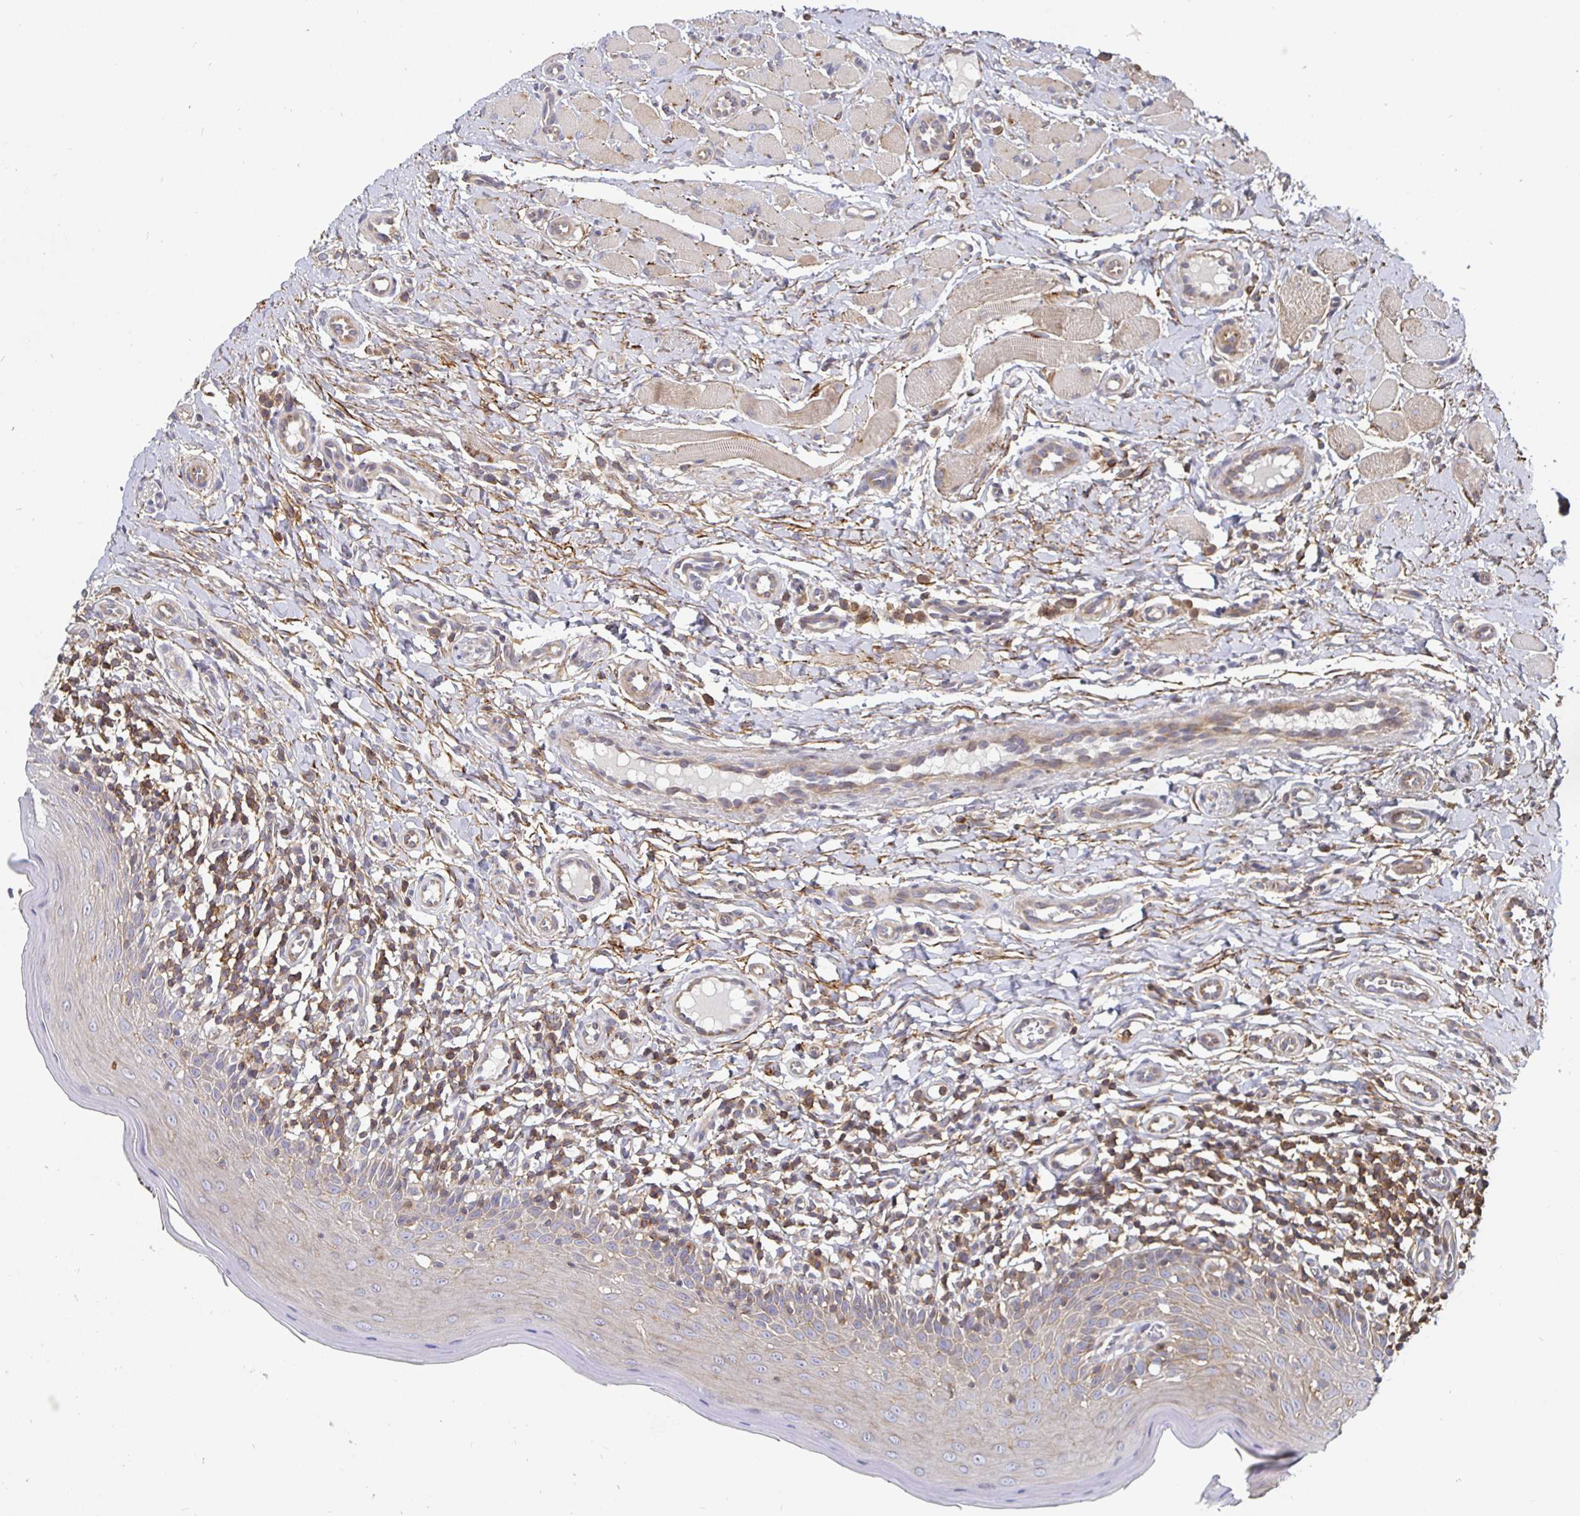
{"staining": {"intensity": "weak", "quantity": "25%-75%", "location": "cytoplasmic/membranous"}, "tissue": "oral mucosa", "cell_type": "Squamous epithelial cells", "image_type": "normal", "snomed": [{"axis": "morphology", "description": "Normal tissue, NOS"}, {"axis": "topography", "description": "Oral tissue"}, {"axis": "topography", "description": "Tounge, NOS"}], "caption": "Protein expression by immunohistochemistry demonstrates weak cytoplasmic/membranous positivity in approximately 25%-75% of squamous epithelial cells in unremarkable oral mucosa.", "gene": "GJA4", "patient": {"sex": "female", "age": 58}}